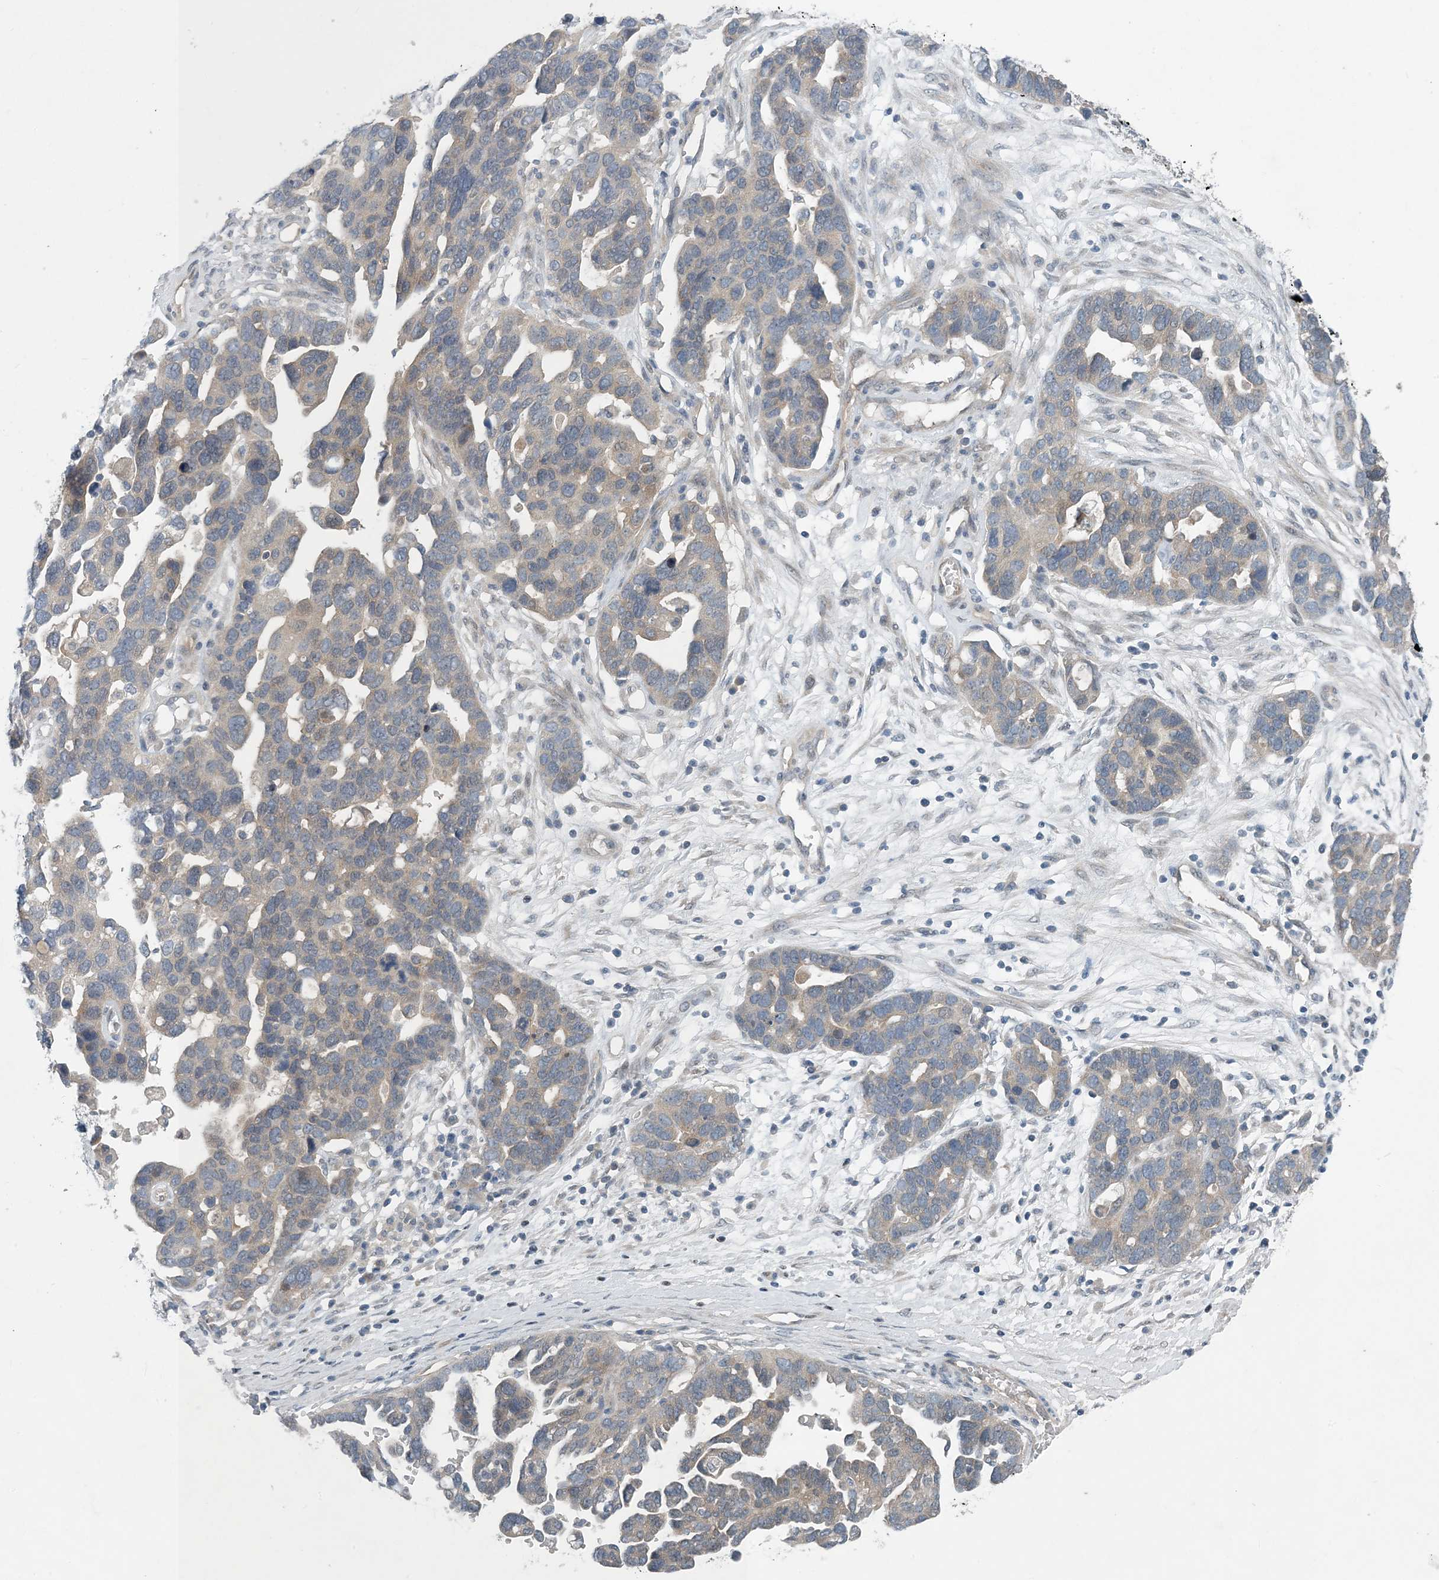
{"staining": {"intensity": "weak", "quantity": "<25%", "location": "cytoplasmic/membranous"}, "tissue": "ovarian cancer", "cell_type": "Tumor cells", "image_type": "cancer", "snomed": [{"axis": "morphology", "description": "Cystadenocarcinoma, serous, NOS"}, {"axis": "topography", "description": "Ovary"}], "caption": "Tumor cells are negative for protein expression in human serous cystadenocarcinoma (ovarian).", "gene": "HIKESHI", "patient": {"sex": "female", "age": 54}}